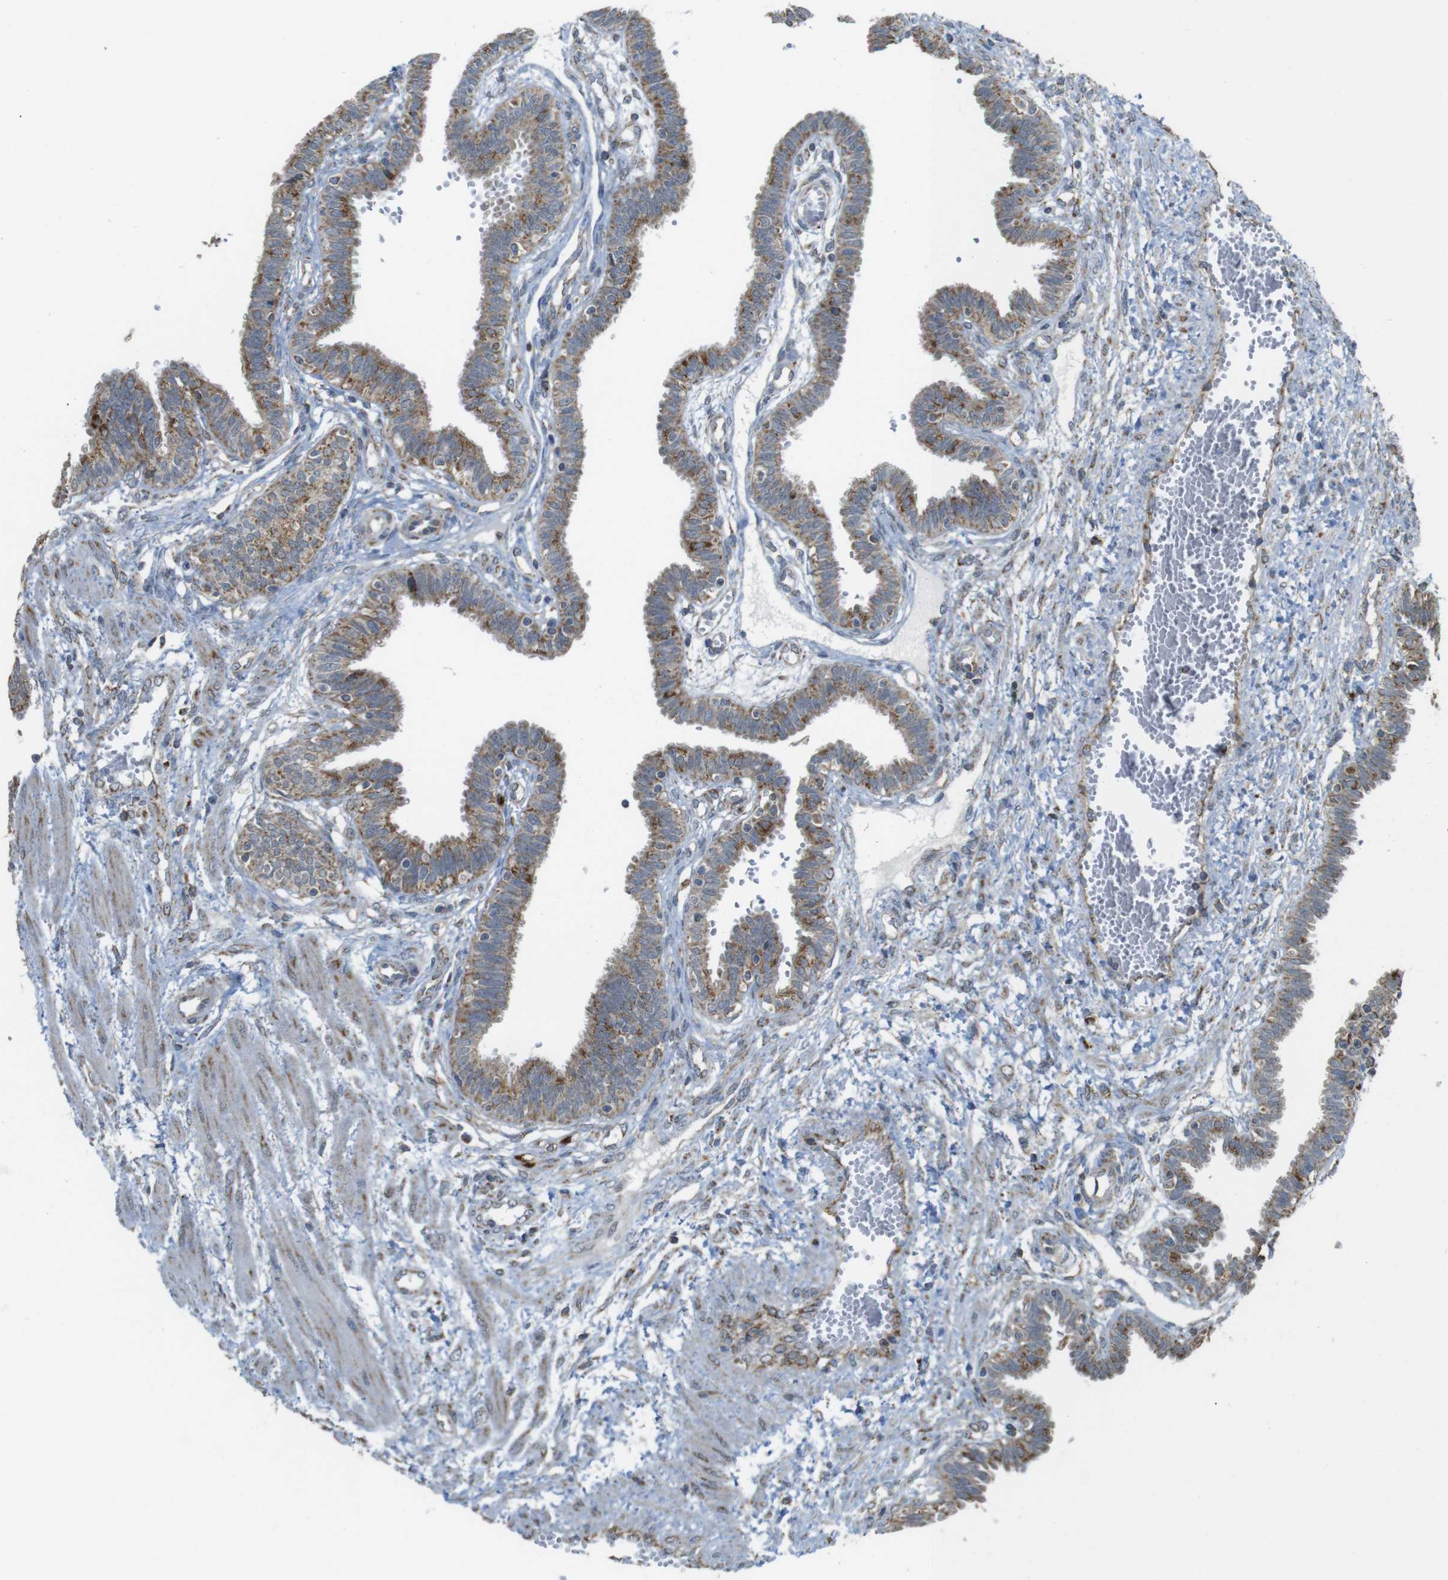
{"staining": {"intensity": "strong", "quantity": ">75%", "location": "cytoplasmic/membranous"}, "tissue": "fallopian tube", "cell_type": "Glandular cells", "image_type": "normal", "snomed": [{"axis": "morphology", "description": "Normal tissue, NOS"}, {"axis": "topography", "description": "Fallopian tube"}], "caption": "Protein expression analysis of benign human fallopian tube reveals strong cytoplasmic/membranous positivity in approximately >75% of glandular cells.", "gene": "CALHM2", "patient": {"sex": "female", "age": 32}}